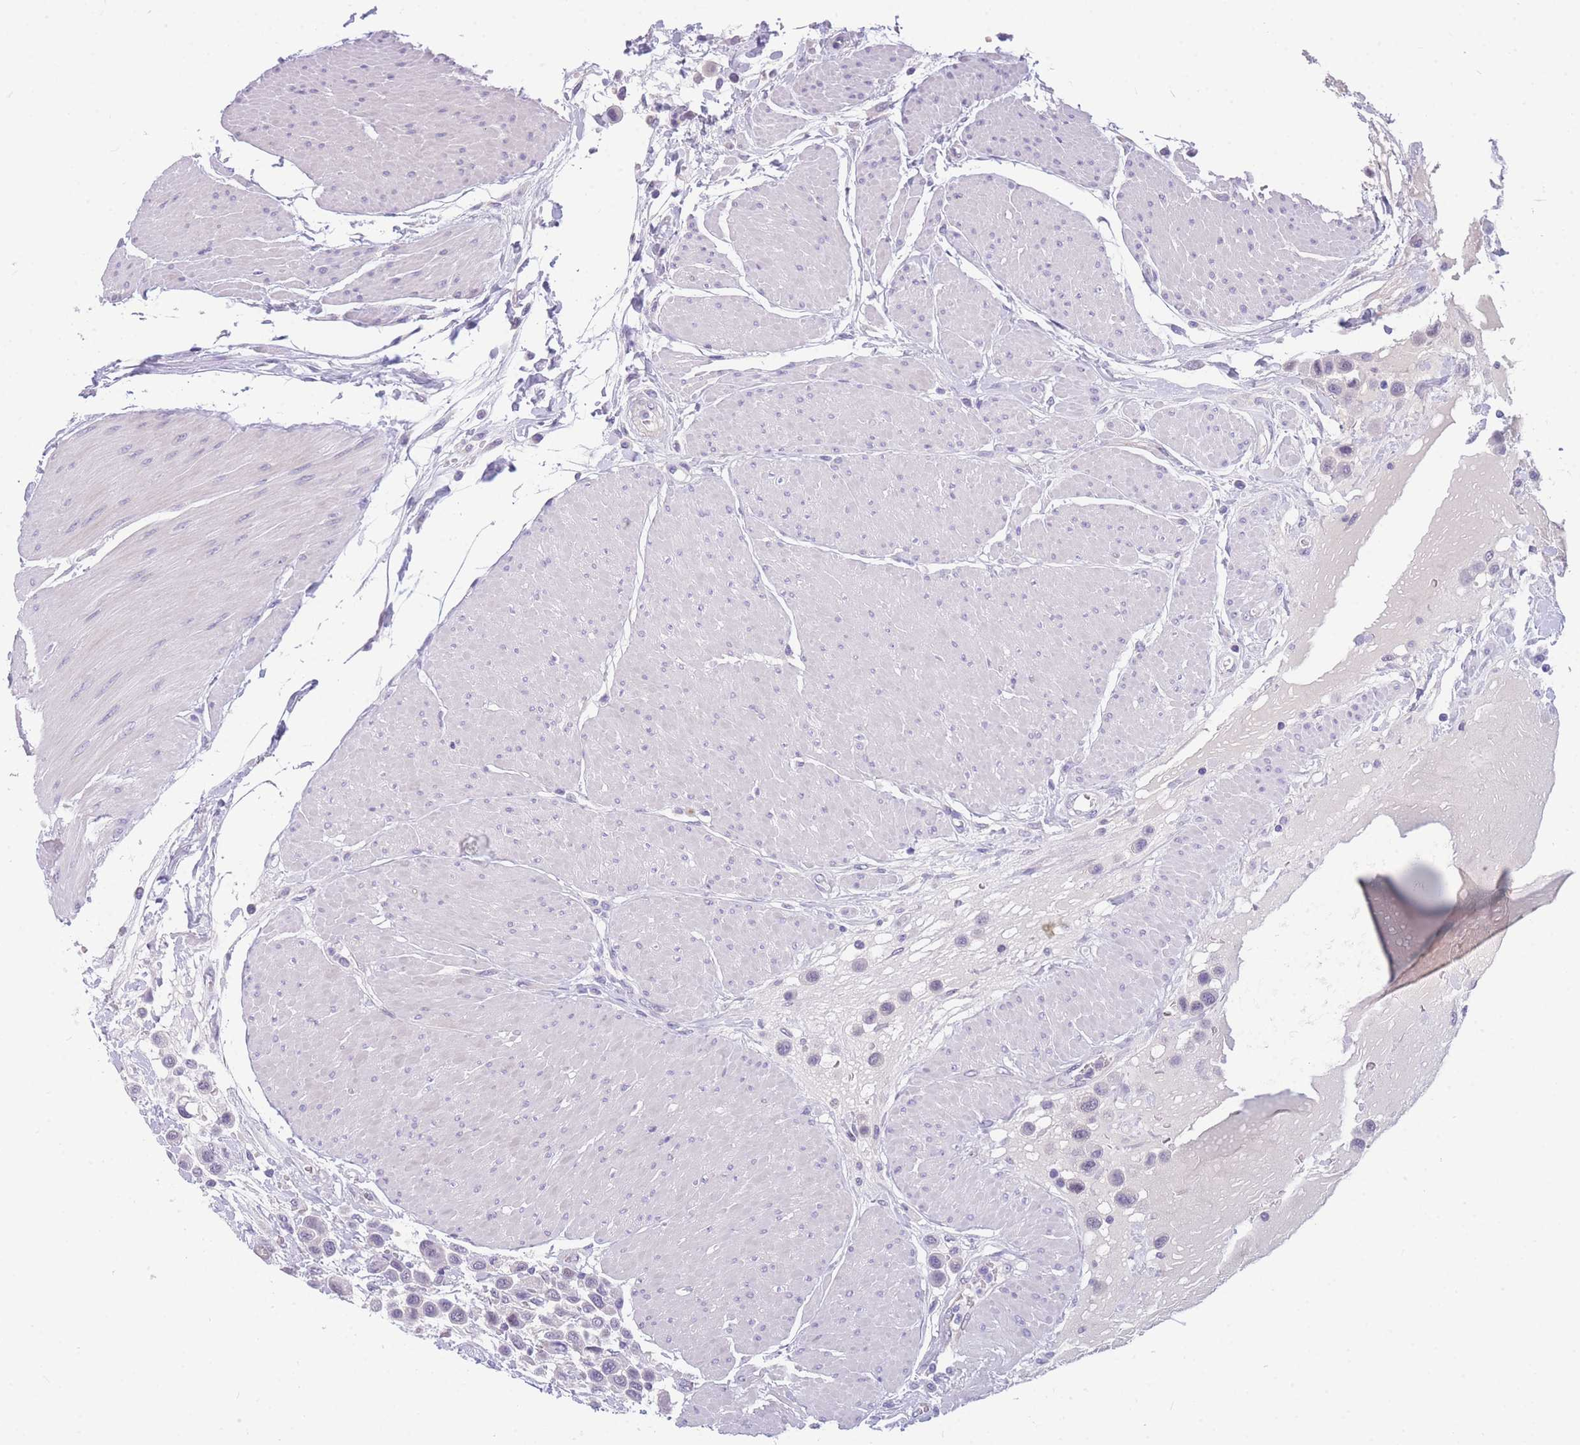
{"staining": {"intensity": "negative", "quantity": "none", "location": "none"}, "tissue": "urothelial cancer", "cell_type": "Tumor cells", "image_type": "cancer", "snomed": [{"axis": "morphology", "description": "Urothelial carcinoma, High grade"}, {"axis": "topography", "description": "Urinary bladder"}], "caption": "Tumor cells are negative for protein expression in human urothelial carcinoma (high-grade).", "gene": "DDX49", "patient": {"sex": "male", "age": 50}}